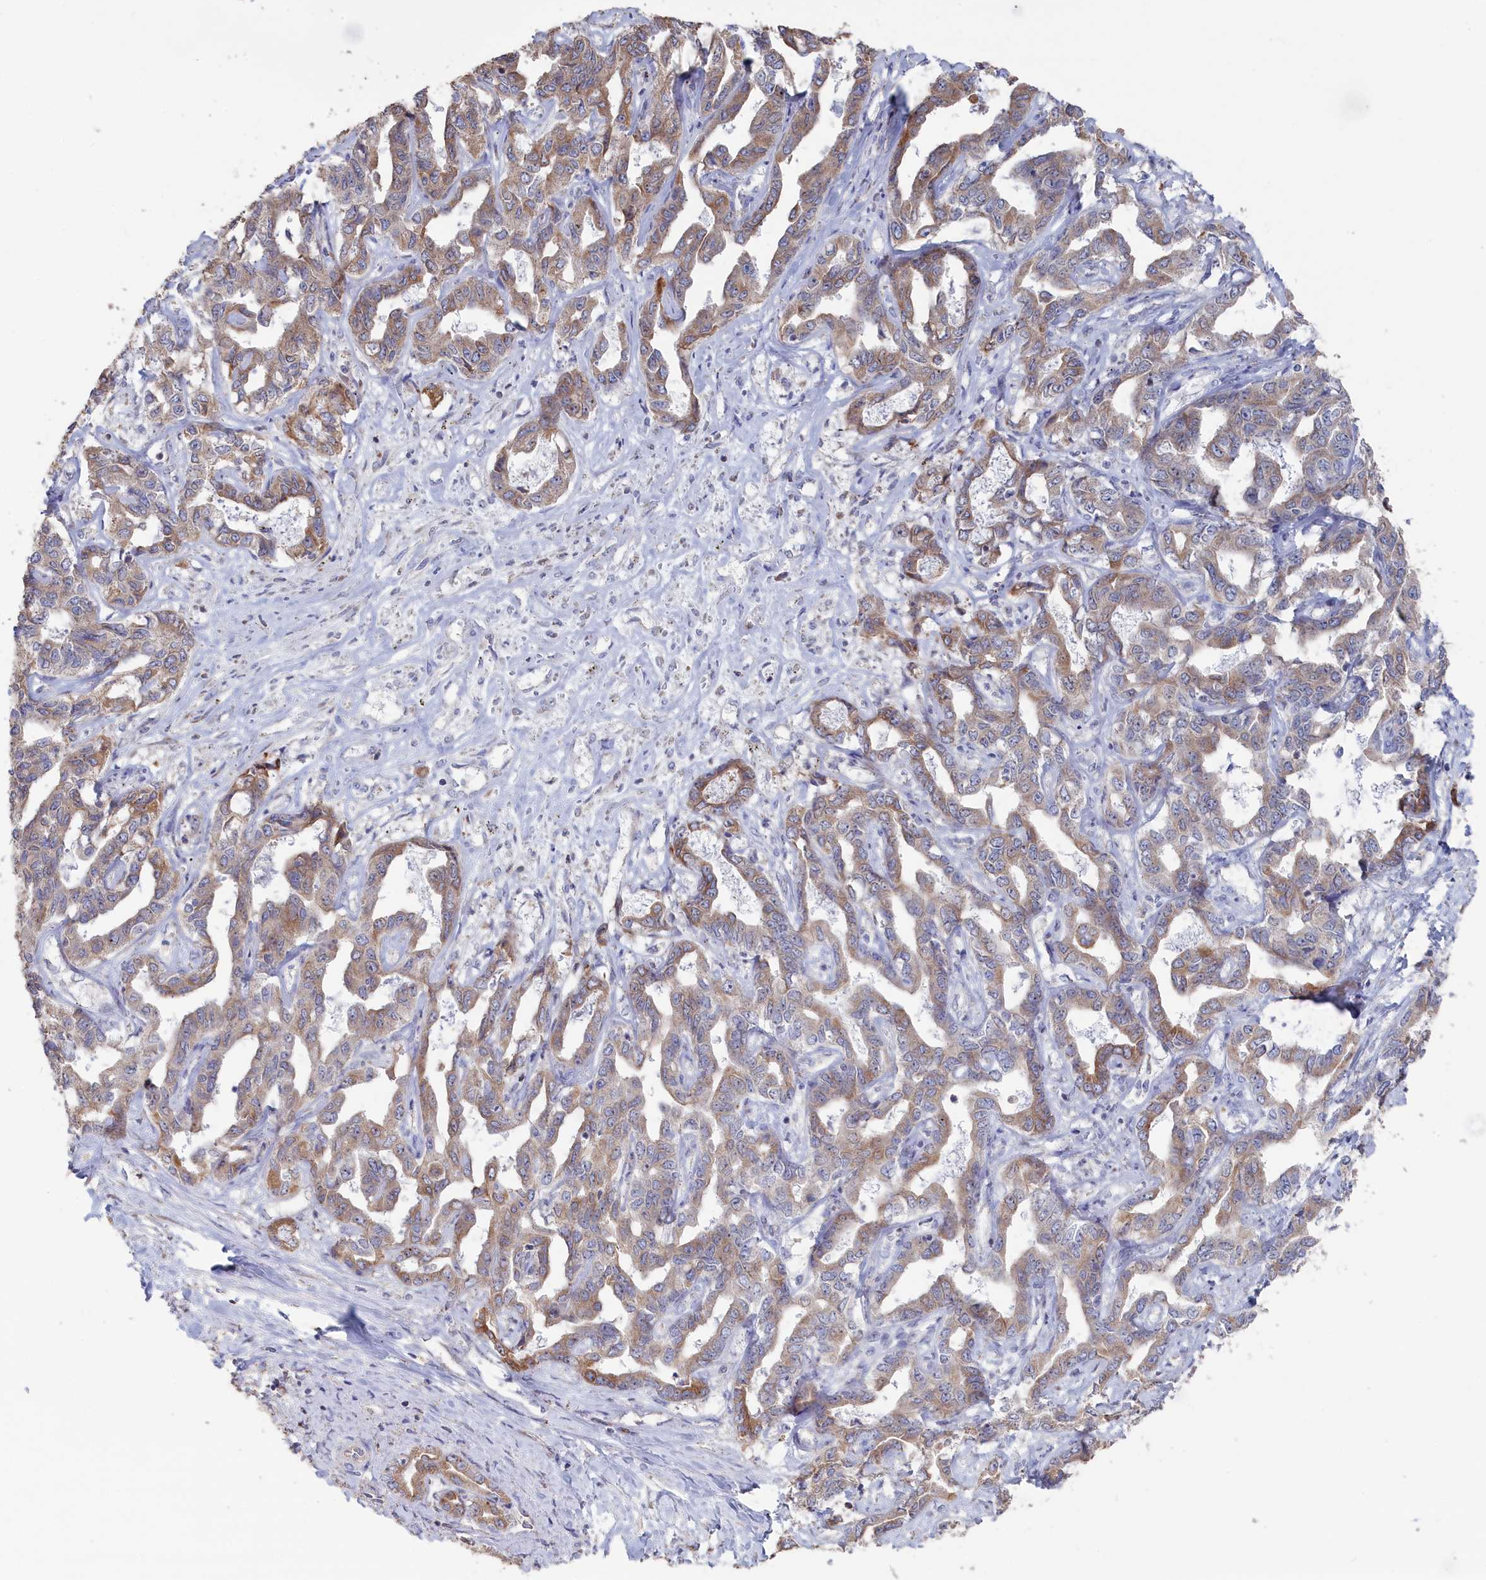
{"staining": {"intensity": "weak", "quantity": ">75%", "location": "cytoplasmic/membranous"}, "tissue": "liver cancer", "cell_type": "Tumor cells", "image_type": "cancer", "snomed": [{"axis": "morphology", "description": "Cholangiocarcinoma"}, {"axis": "topography", "description": "Liver"}], "caption": "Immunohistochemical staining of liver cholangiocarcinoma displays weak cytoplasmic/membranous protein staining in about >75% of tumor cells.", "gene": "SEMG2", "patient": {"sex": "male", "age": 59}}